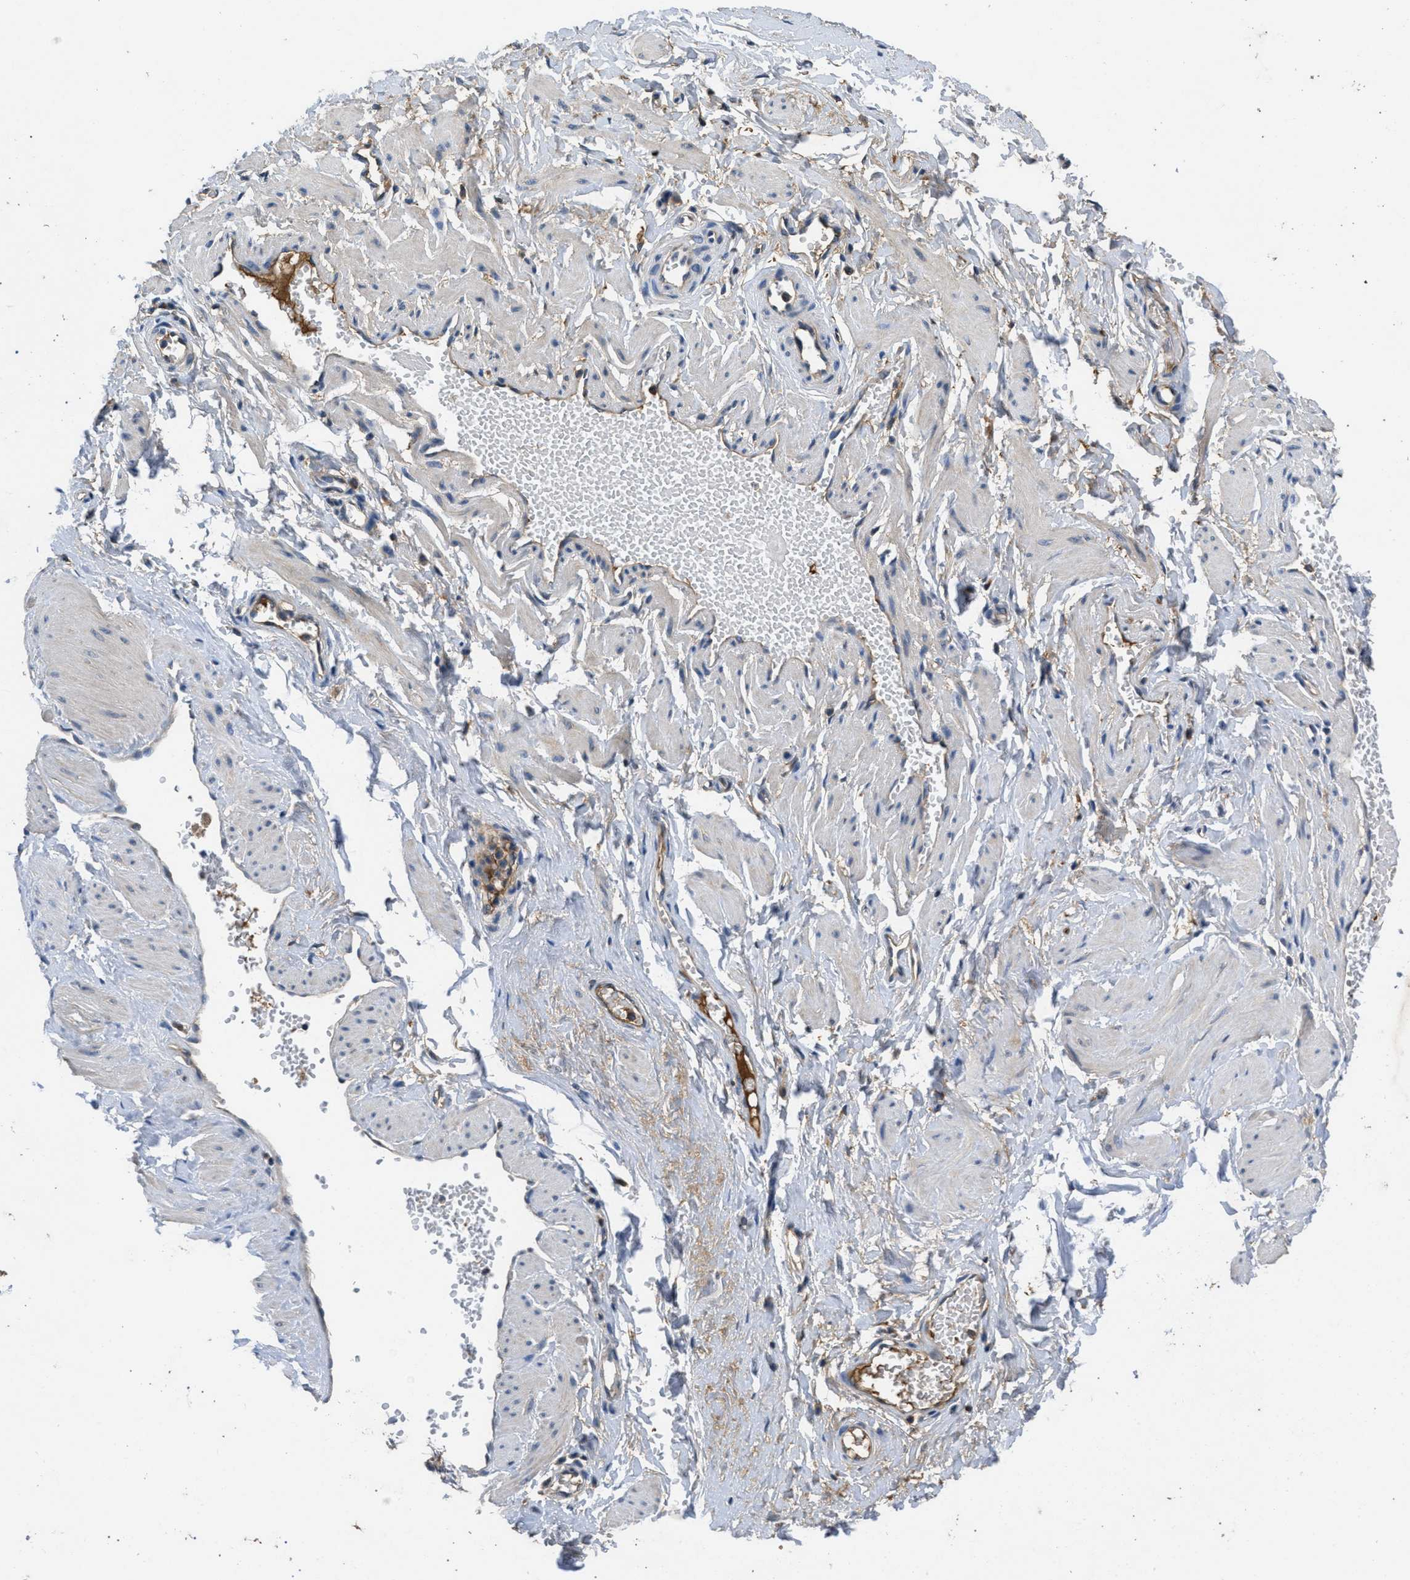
{"staining": {"intensity": "weak", "quantity": "25%-75%", "location": "cytoplasmic/membranous"}, "tissue": "adipose tissue", "cell_type": "Adipocytes", "image_type": "normal", "snomed": [{"axis": "morphology", "description": "Normal tissue, NOS"}, {"axis": "topography", "description": "Soft tissue"}, {"axis": "topography", "description": "Vascular tissue"}], "caption": "A histopathology image of human adipose tissue stained for a protein reveals weak cytoplasmic/membranous brown staining in adipocytes.", "gene": "GALK1", "patient": {"sex": "female", "age": 35}}